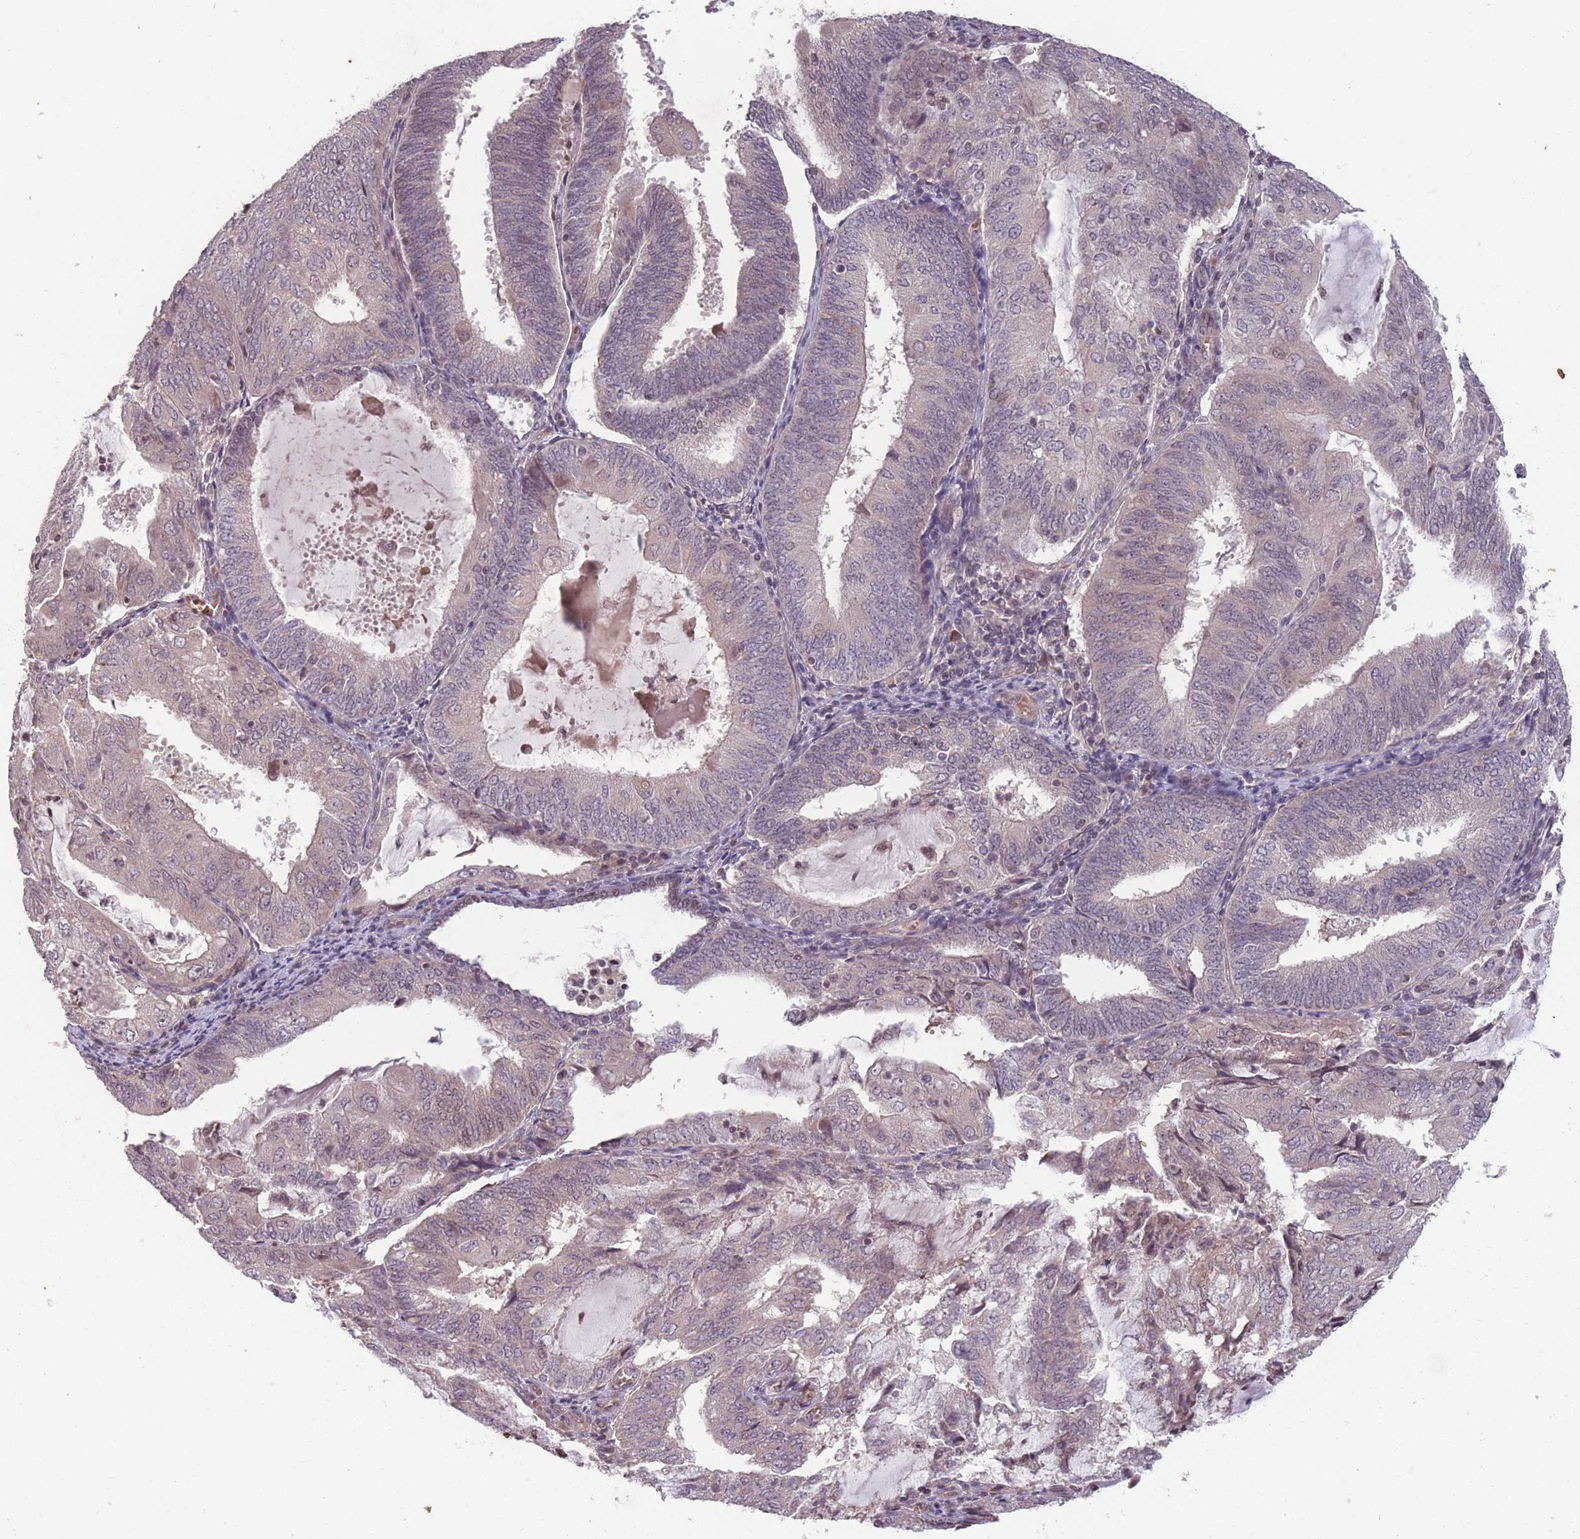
{"staining": {"intensity": "weak", "quantity": "25%-75%", "location": "cytoplasmic/membranous"}, "tissue": "endometrial cancer", "cell_type": "Tumor cells", "image_type": "cancer", "snomed": [{"axis": "morphology", "description": "Adenocarcinoma, NOS"}, {"axis": "topography", "description": "Endometrium"}], "caption": "This is an image of IHC staining of endometrial cancer (adenocarcinoma), which shows weak positivity in the cytoplasmic/membranous of tumor cells.", "gene": "GGT5", "patient": {"sex": "female", "age": 81}}